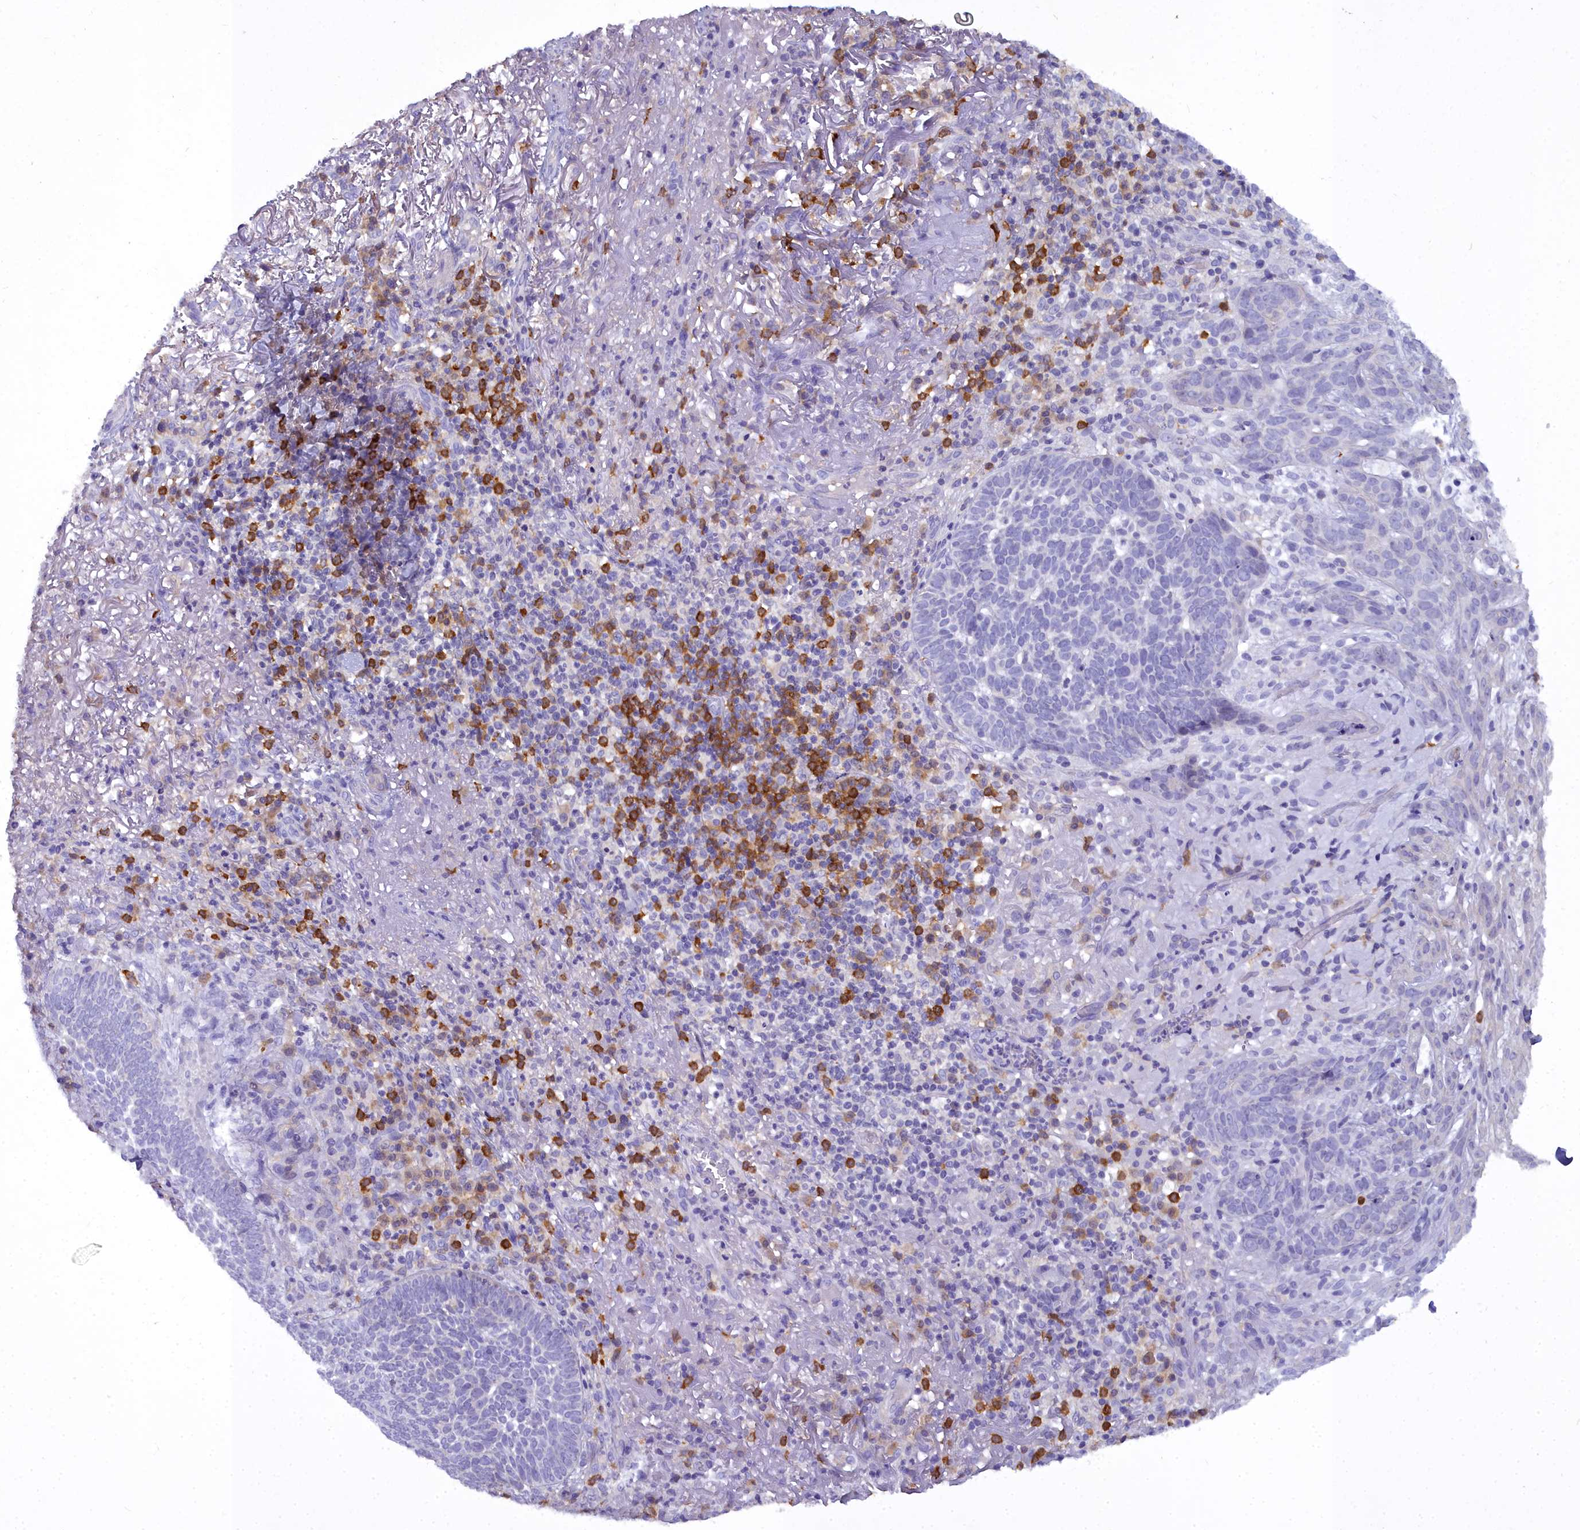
{"staining": {"intensity": "negative", "quantity": "none", "location": "none"}, "tissue": "skin cancer", "cell_type": "Tumor cells", "image_type": "cancer", "snomed": [{"axis": "morphology", "description": "Basal cell carcinoma"}, {"axis": "topography", "description": "Skin"}], "caption": "This micrograph is of skin basal cell carcinoma stained with IHC to label a protein in brown with the nuclei are counter-stained blue. There is no positivity in tumor cells.", "gene": "BLNK", "patient": {"sex": "female", "age": 78}}